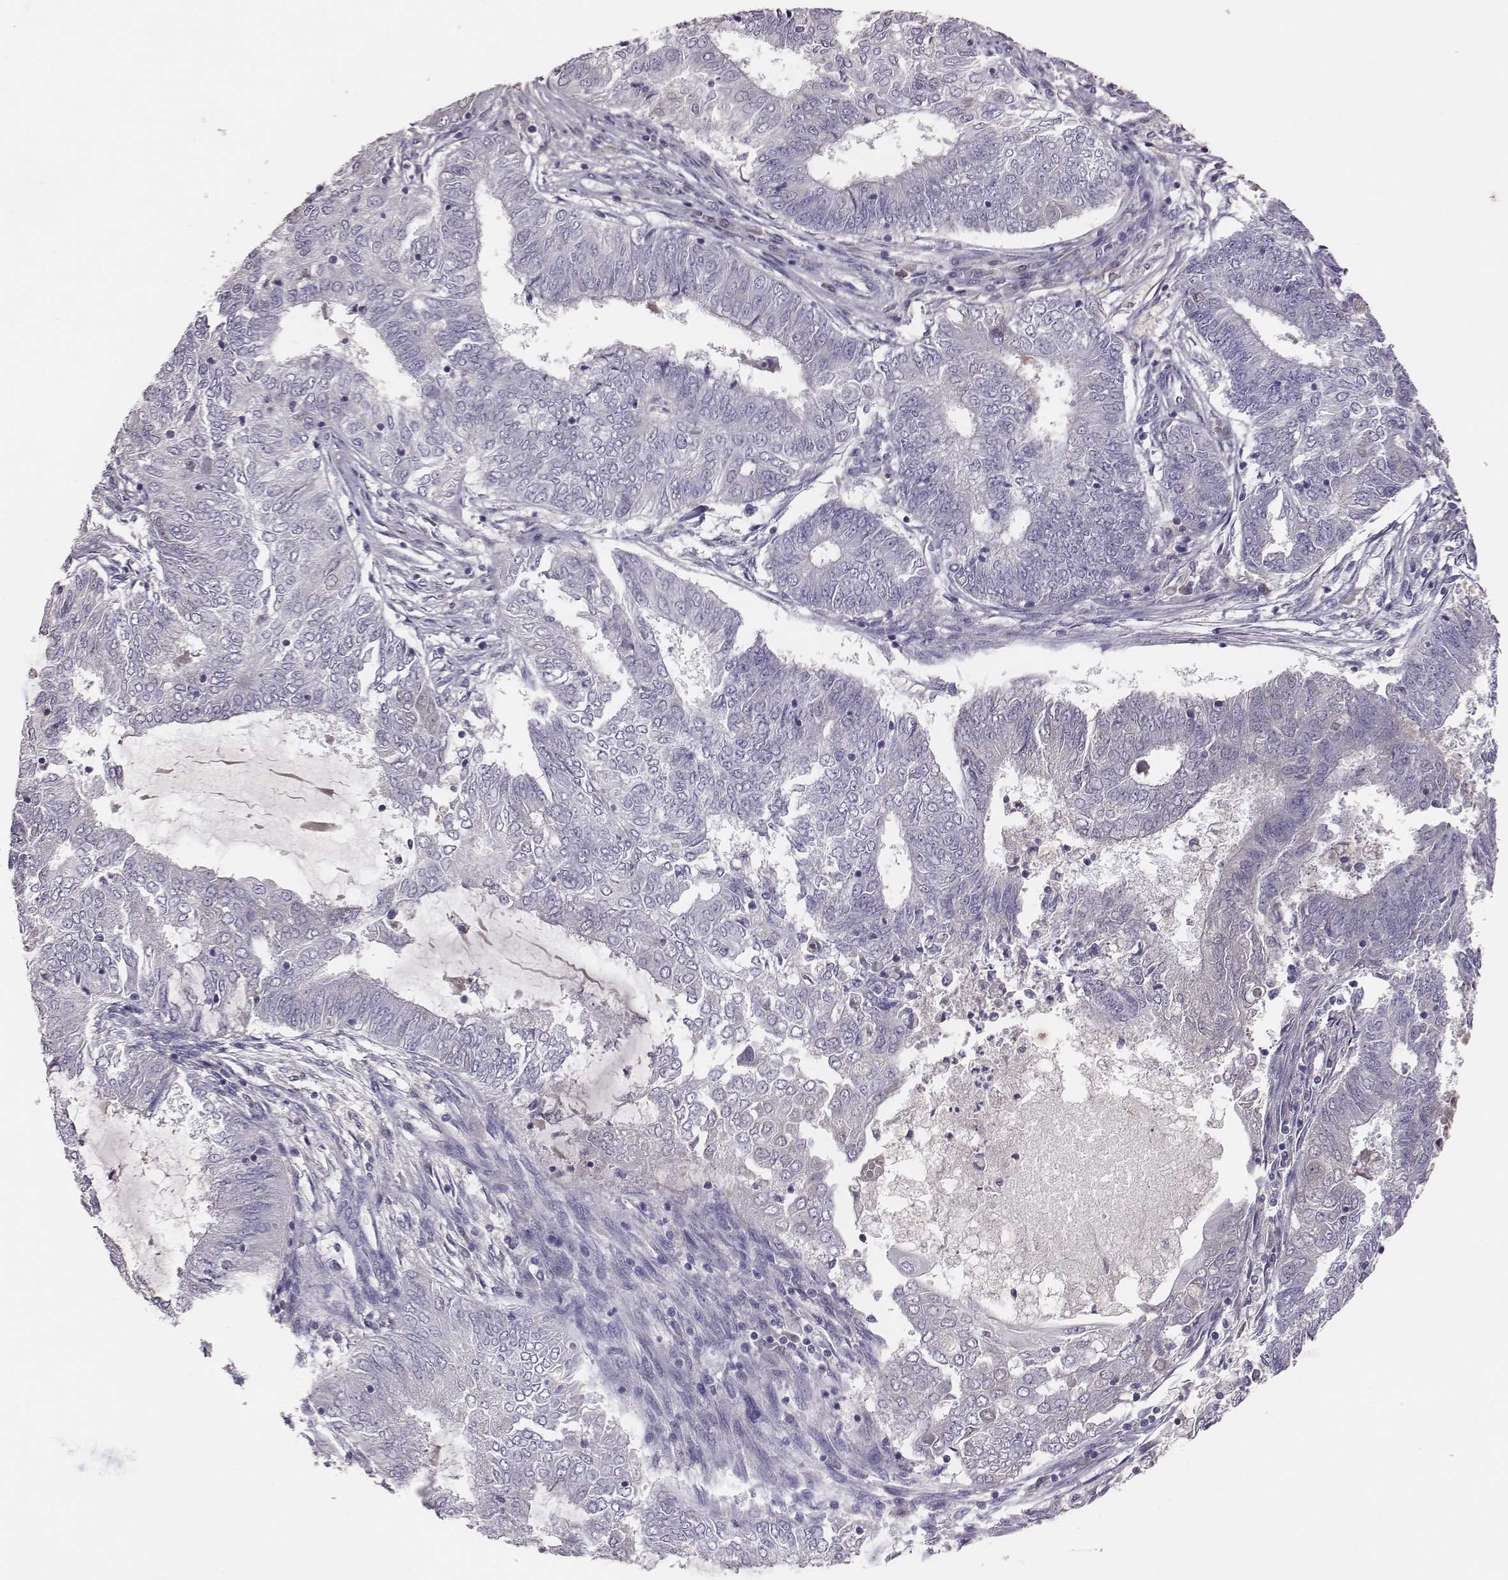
{"staining": {"intensity": "negative", "quantity": "none", "location": "none"}, "tissue": "endometrial cancer", "cell_type": "Tumor cells", "image_type": "cancer", "snomed": [{"axis": "morphology", "description": "Adenocarcinoma, NOS"}, {"axis": "topography", "description": "Endometrium"}], "caption": "Tumor cells show no significant expression in adenocarcinoma (endometrial).", "gene": "EN1", "patient": {"sex": "female", "age": 62}}